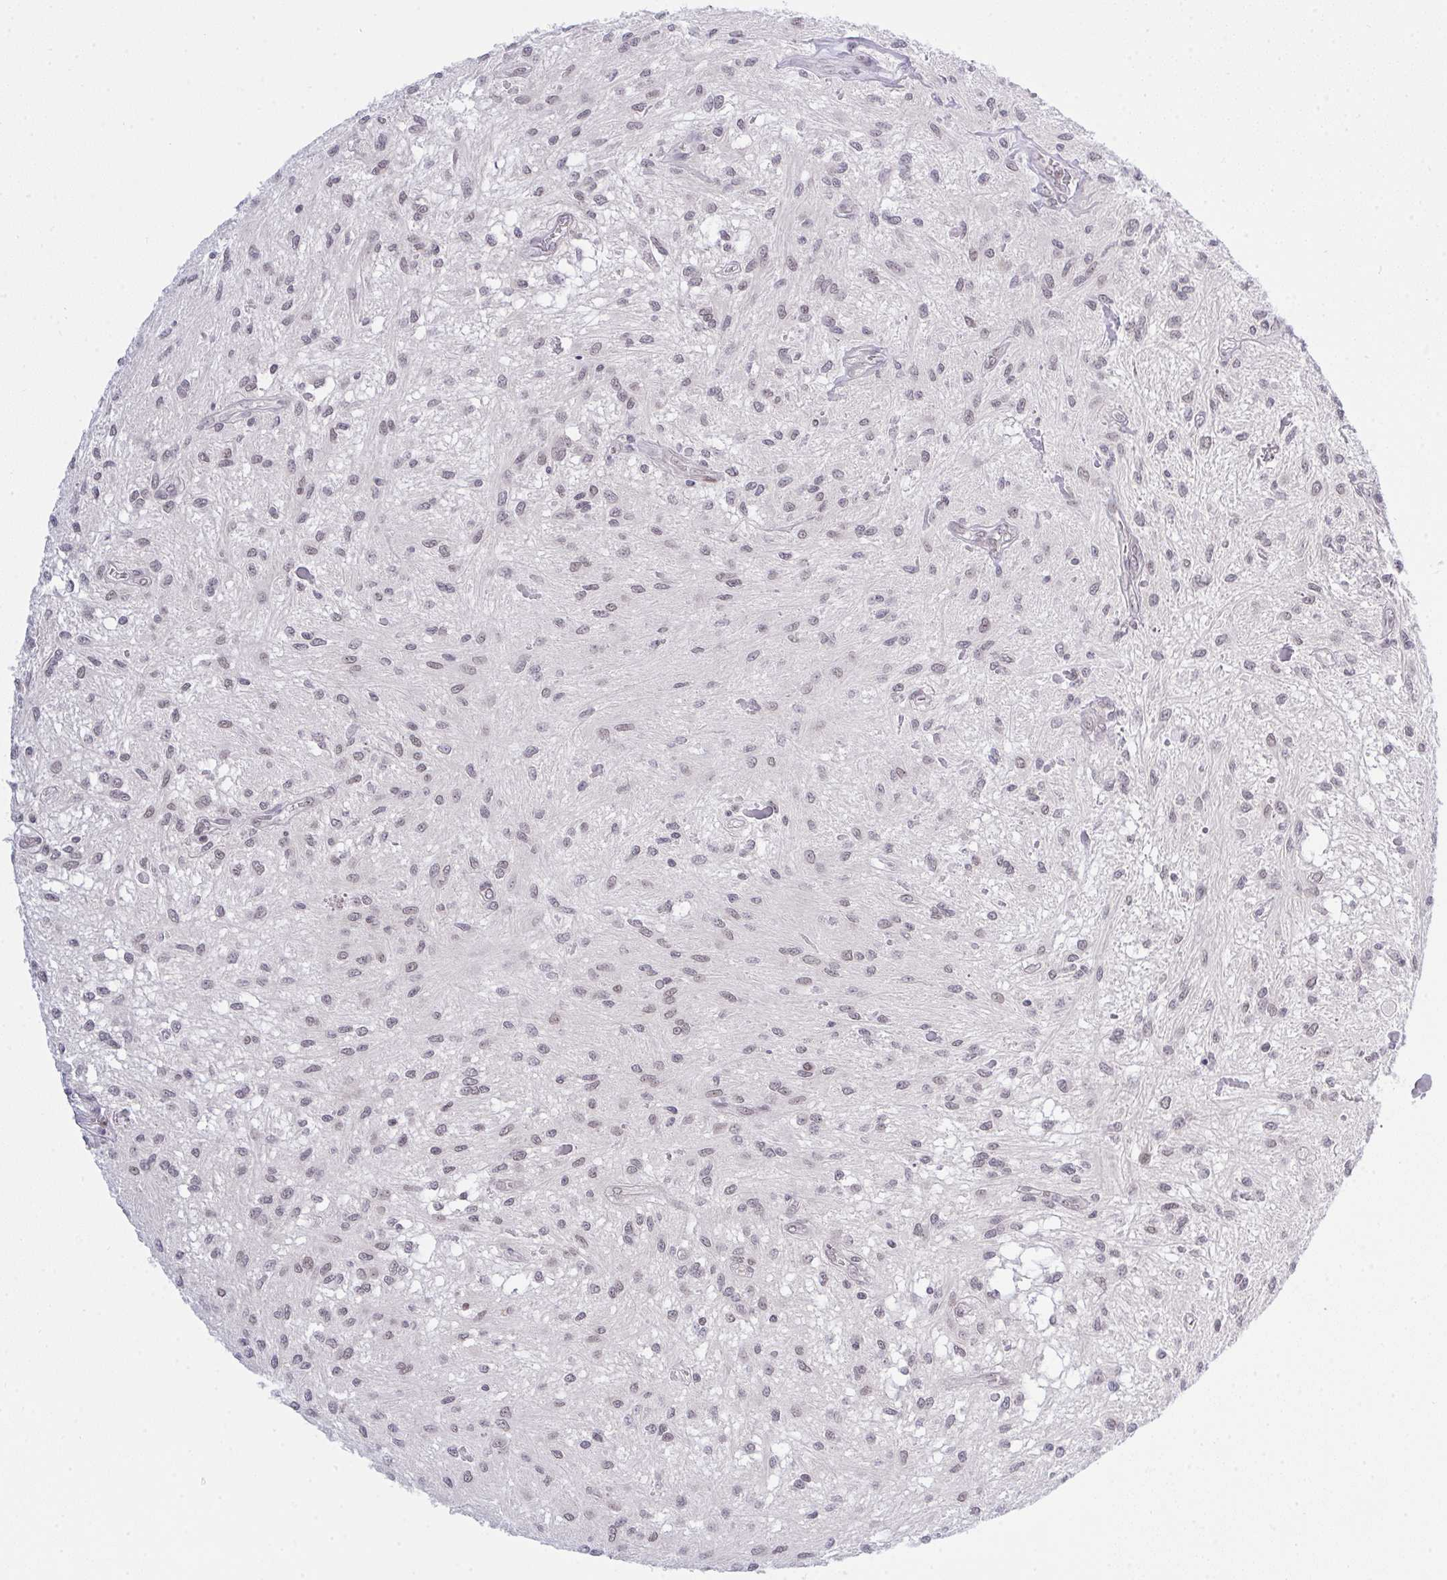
{"staining": {"intensity": "negative", "quantity": "none", "location": "none"}, "tissue": "glioma", "cell_type": "Tumor cells", "image_type": "cancer", "snomed": [{"axis": "morphology", "description": "Glioma, malignant, Low grade"}, {"axis": "topography", "description": "Cerebellum"}], "caption": "Tumor cells are negative for brown protein staining in glioma.", "gene": "RFC4", "patient": {"sex": "female", "age": 14}}